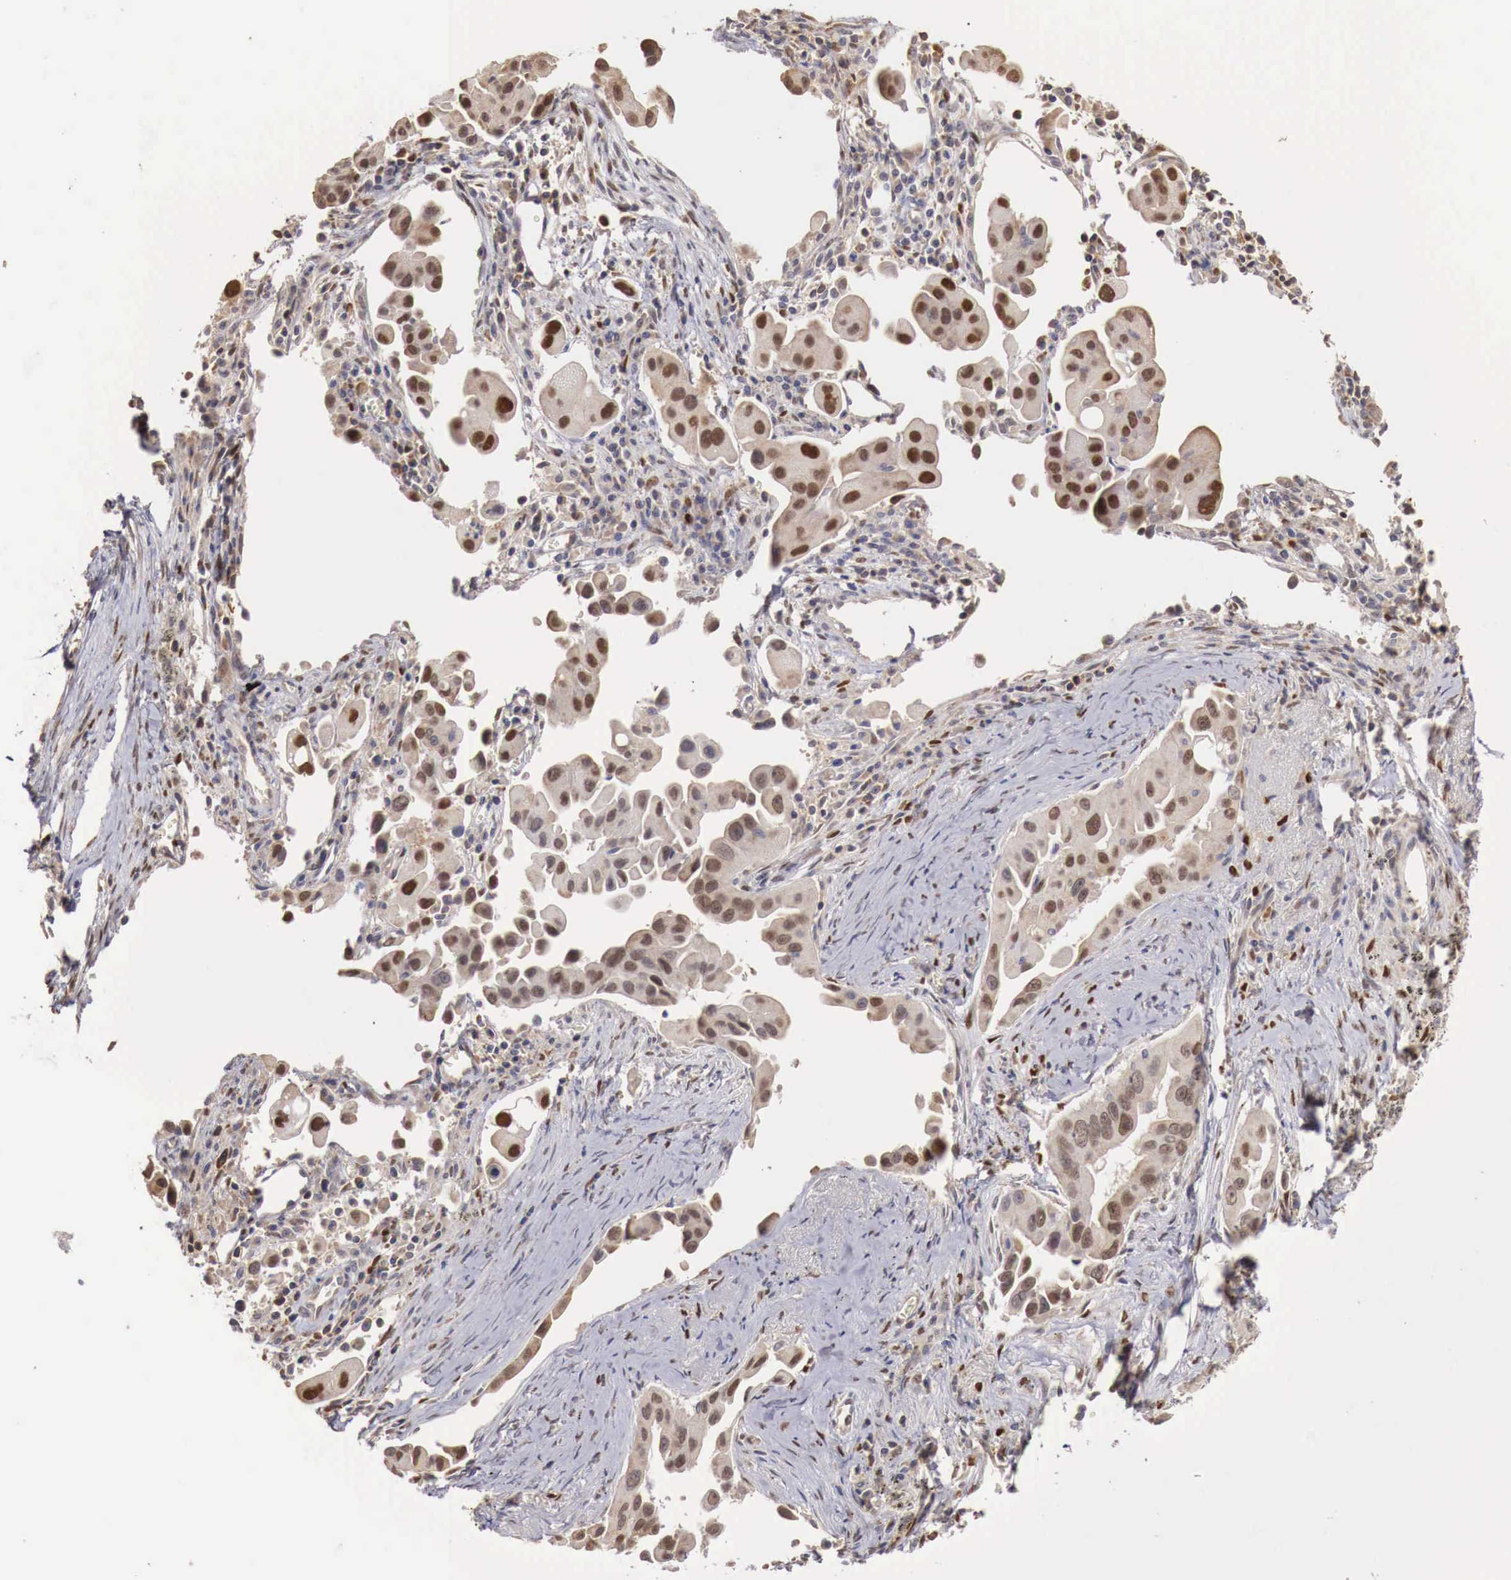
{"staining": {"intensity": "strong", "quantity": ">75%", "location": "nuclear"}, "tissue": "lung cancer", "cell_type": "Tumor cells", "image_type": "cancer", "snomed": [{"axis": "morphology", "description": "Adenocarcinoma, NOS"}, {"axis": "topography", "description": "Lung"}], "caption": "Strong nuclear positivity is appreciated in approximately >75% of tumor cells in lung cancer.", "gene": "KHDRBS2", "patient": {"sex": "male", "age": 68}}